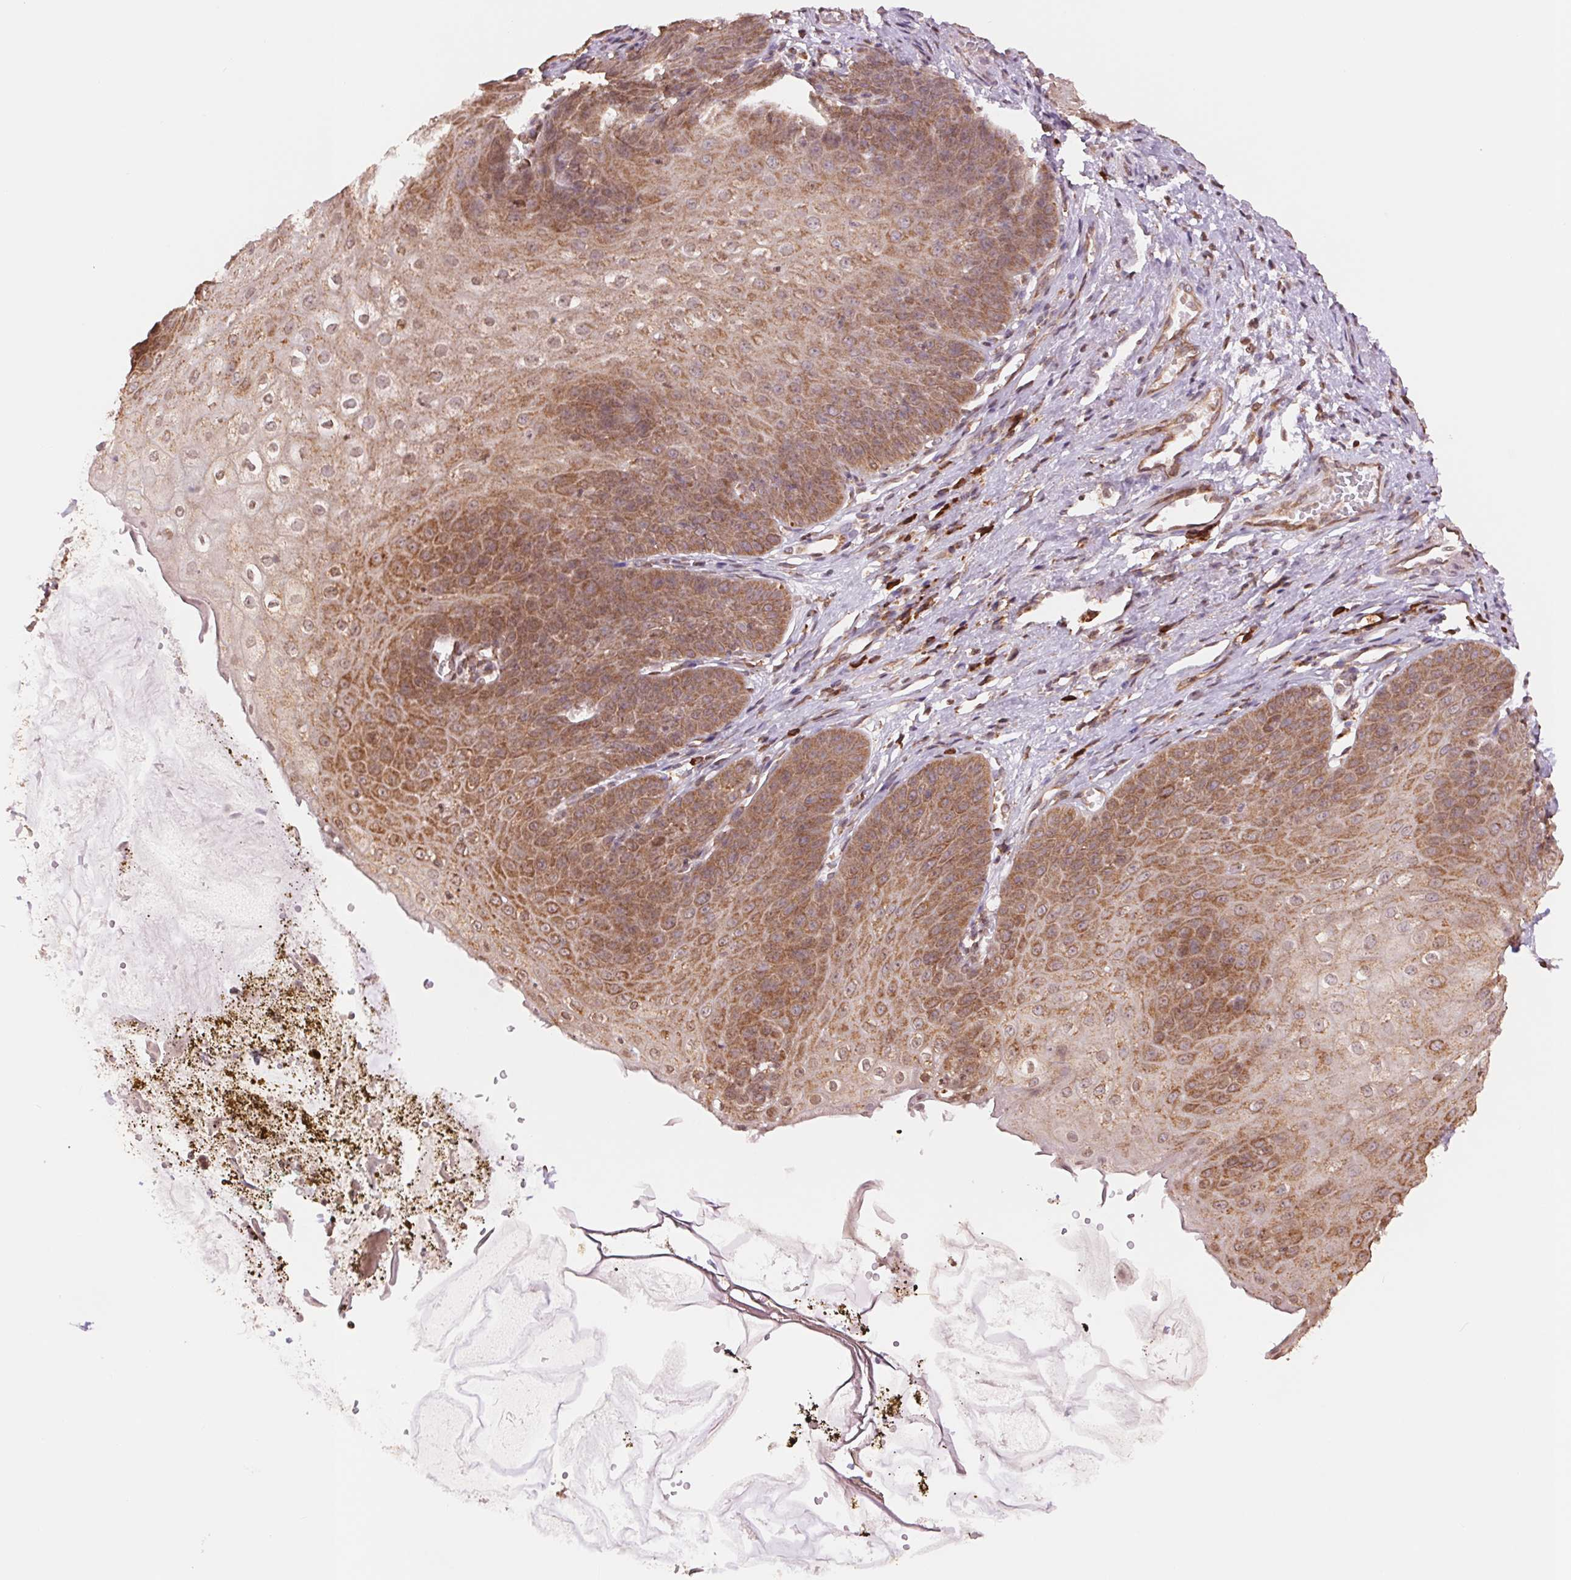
{"staining": {"intensity": "moderate", "quantity": ">75%", "location": "cytoplasmic/membranous"}, "tissue": "esophagus", "cell_type": "Squamous epithelial cells", "image_type": "normal", "snomed": [{"axis": "morphology", "description": "Normal tissue, NOS"}, {"axis": "topography", "description": "Esophagus"}], "caption": "Immunohistochemical staining of normal esophagus displays moderate cytoplasmic/membranous protein positivity in approximately >75% of squamous epithelial cells.", "gene": "RPN1", "patient": {"sex": "male", "age": 71}}